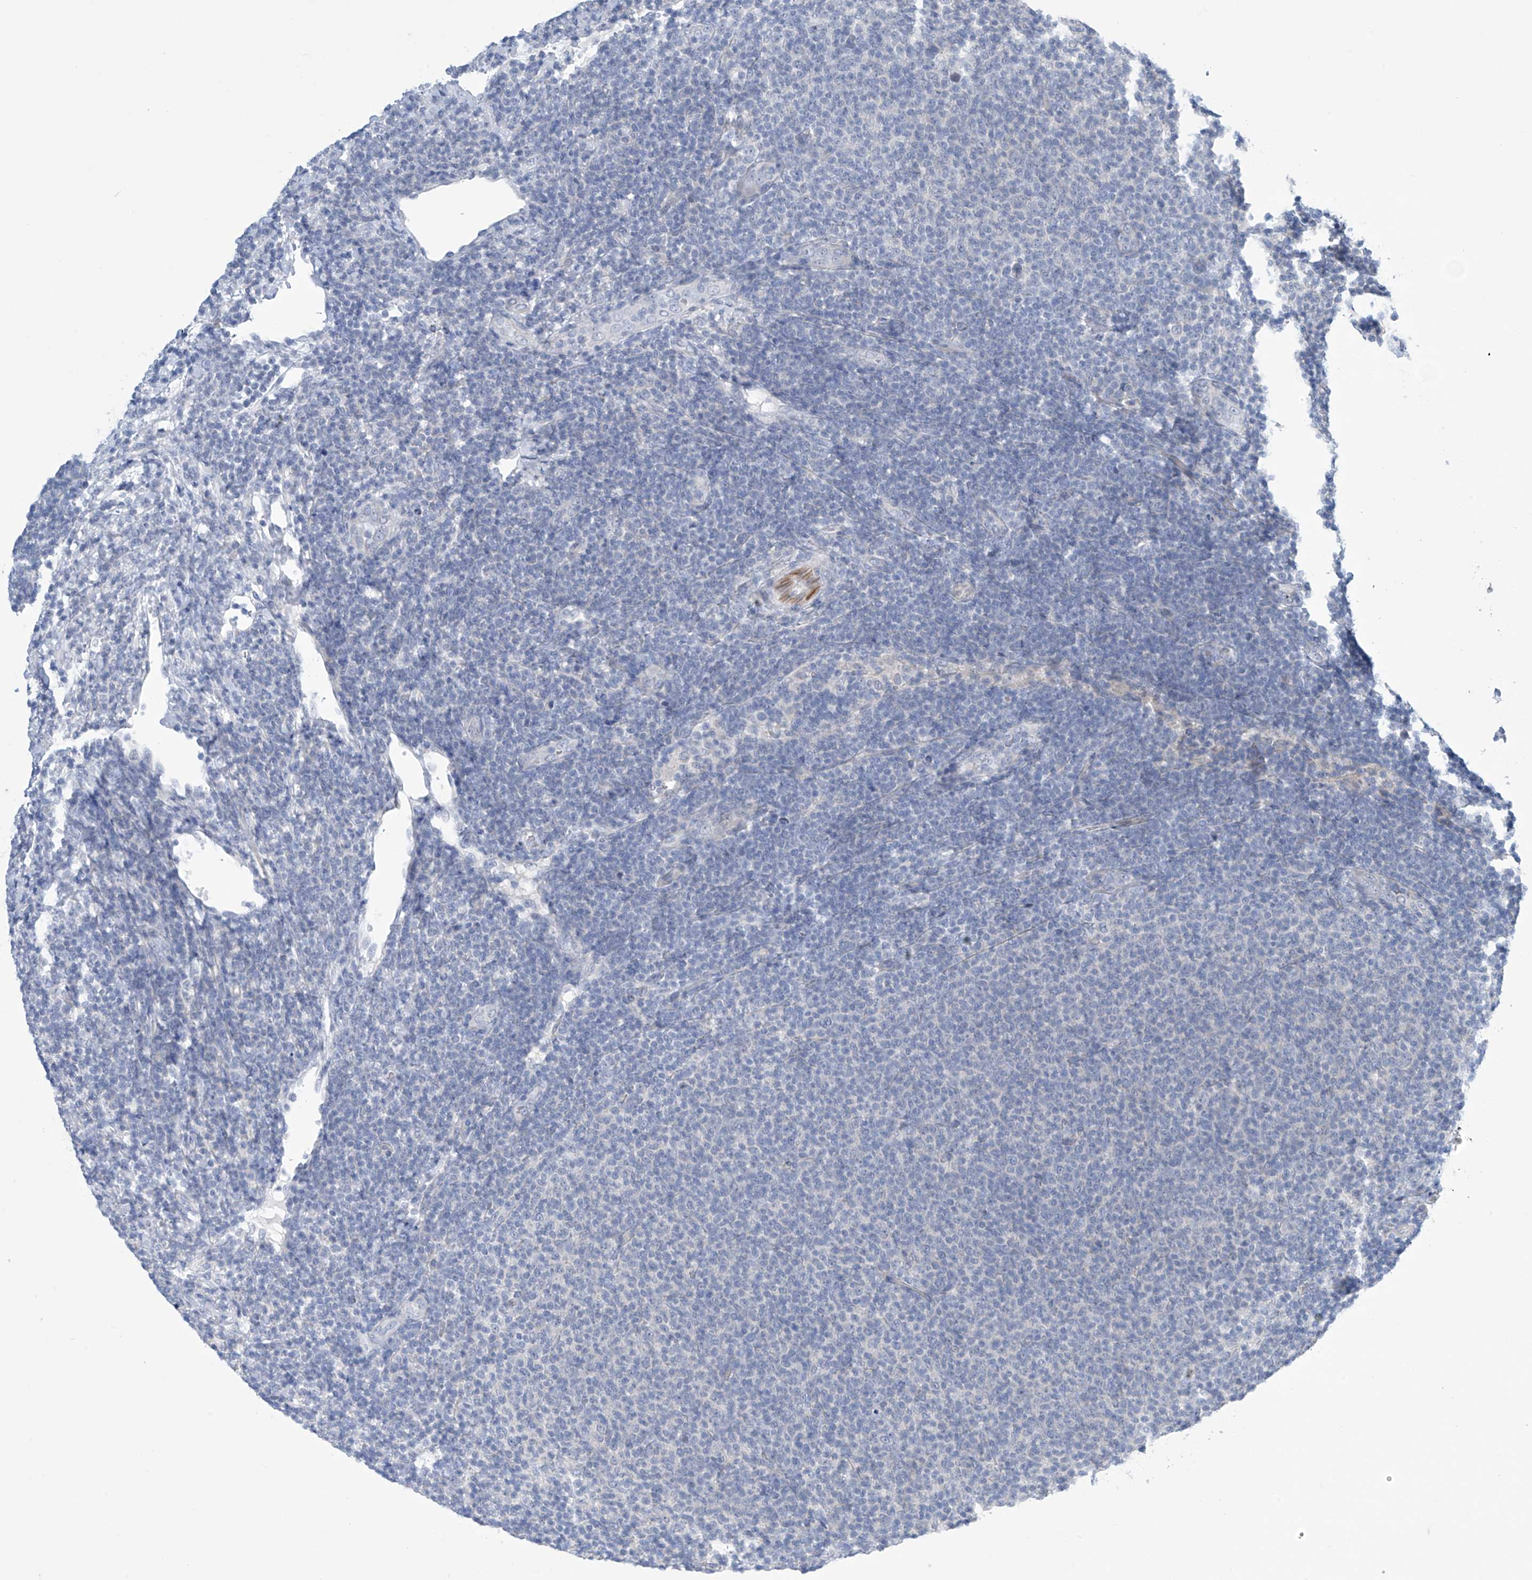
{"staining": {"intensity": "negative", "quantity": "none", "location": "none"}, "tissue": "lymphoma", "cell_type": "Tumor cells", "image_type": "cancer", "snomed": [{"axis": "morphology", "description": "Malignant lymphoma, non-Hodgkin's type, Low grade"}, {"axis": "topography", "description": "Lymph node"}], "caption": "Immunohistochemistry (IHC) of malignant lymphoma, non-Hodgkin's type (low-grade) shows no expression in tumor cells. (DAB IHC, high magnification).", "gene": "SLC35A5", "patient": {"sex": "male", "age": 66}}